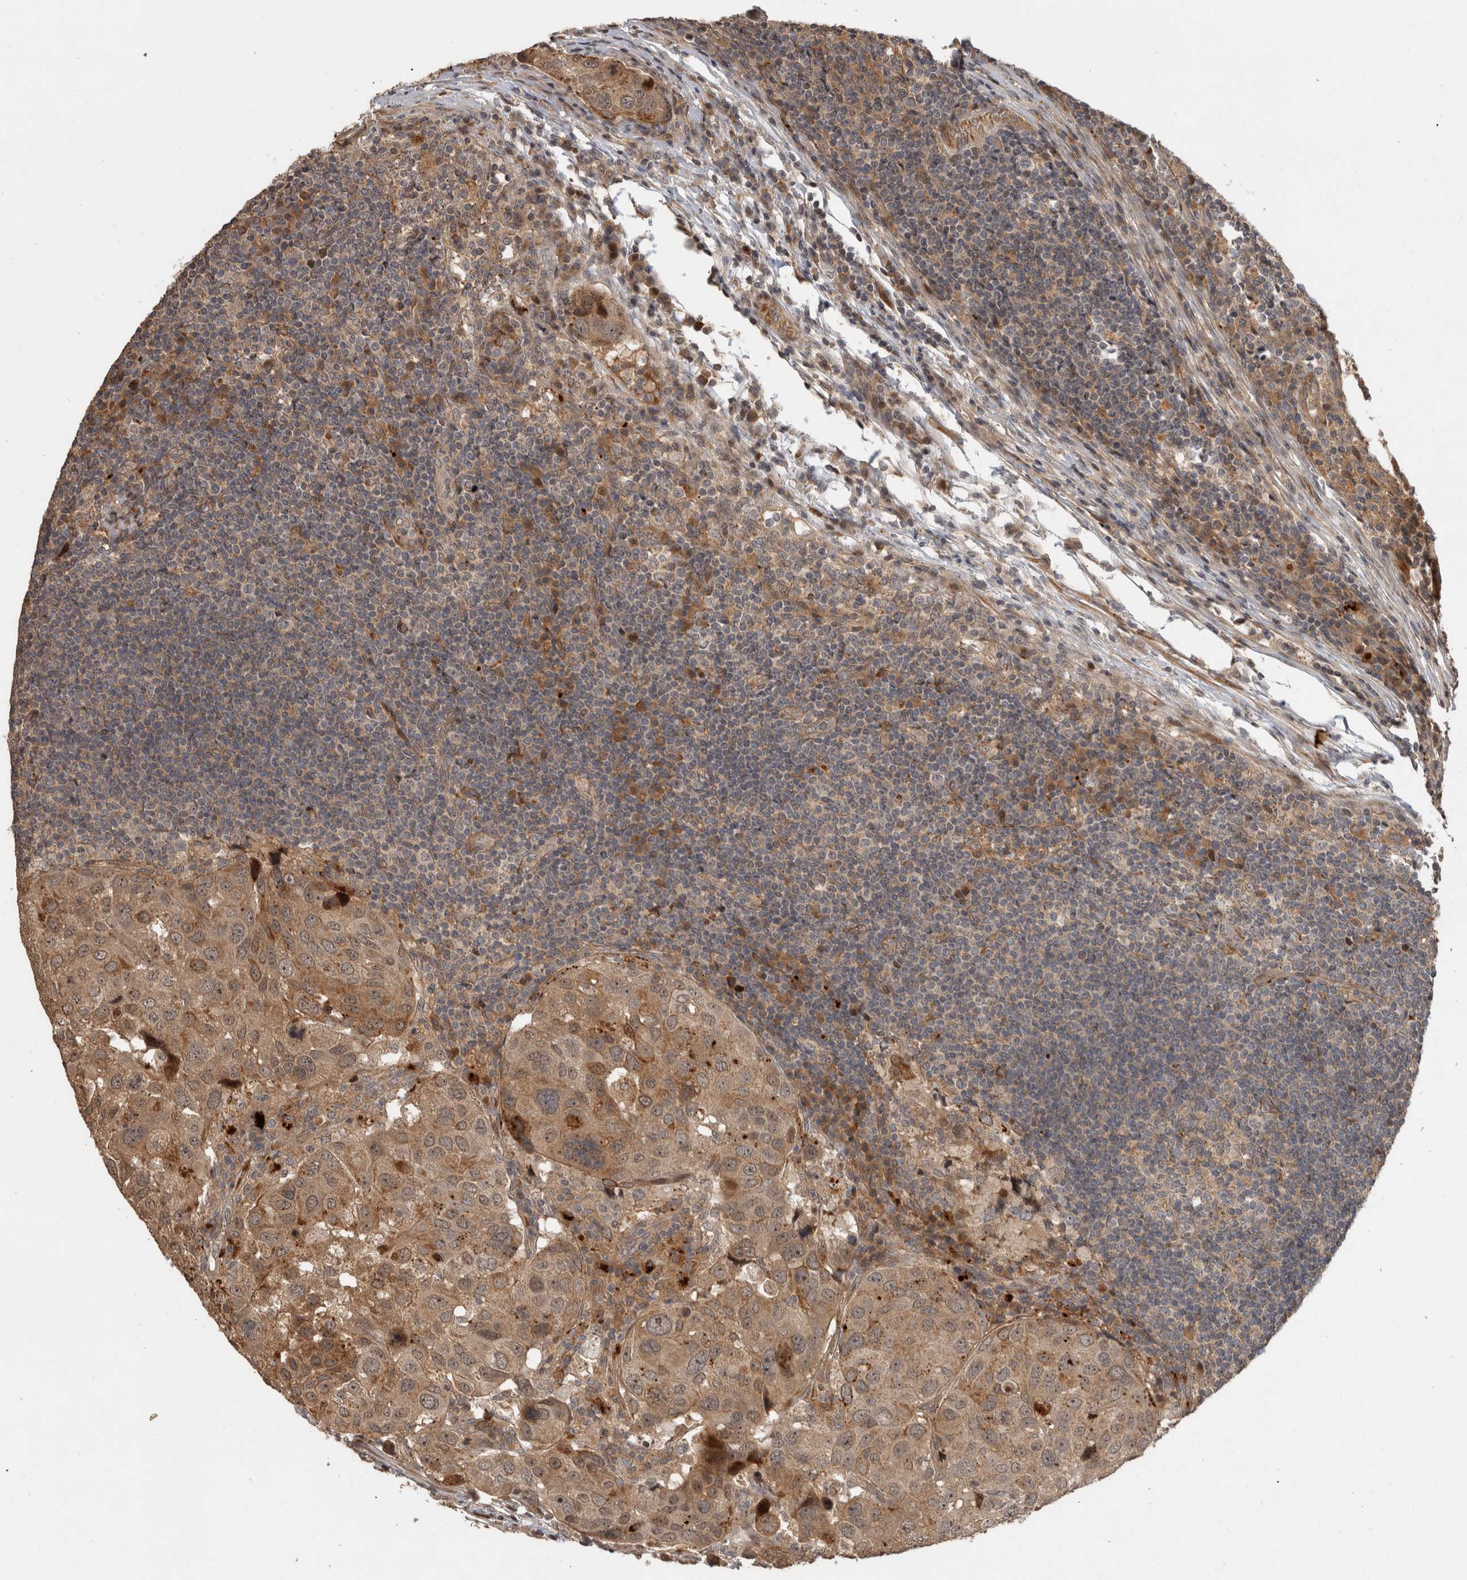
{"staining": {"intensity": "moderate", "quantity": ">75%", "location": "cytoplasmic/membranous"}, "tissue": "urothelial cancer", "cell_type": "Tumor cells", "image_type": "cancer", "snomed": [{"axis": "morphology", "description": "Urothelial carcinoma, High grade"}, {"axis": "topography", "description": "Lymph node"}, {"axis": "topography", "description": "Urinary bladder"}], "caption": "High-magnification brightfield microscopy of high-grade urothelial carcinoma stained with DAB (brown) and counterstained with hematoxylin (blue). tumor cells exhibit moderate cytoplasmic/membranous expression is present in approximately>75% of cells.", "gene": "PITPNC1", "patient": {"sex": "male", "age": 51}}